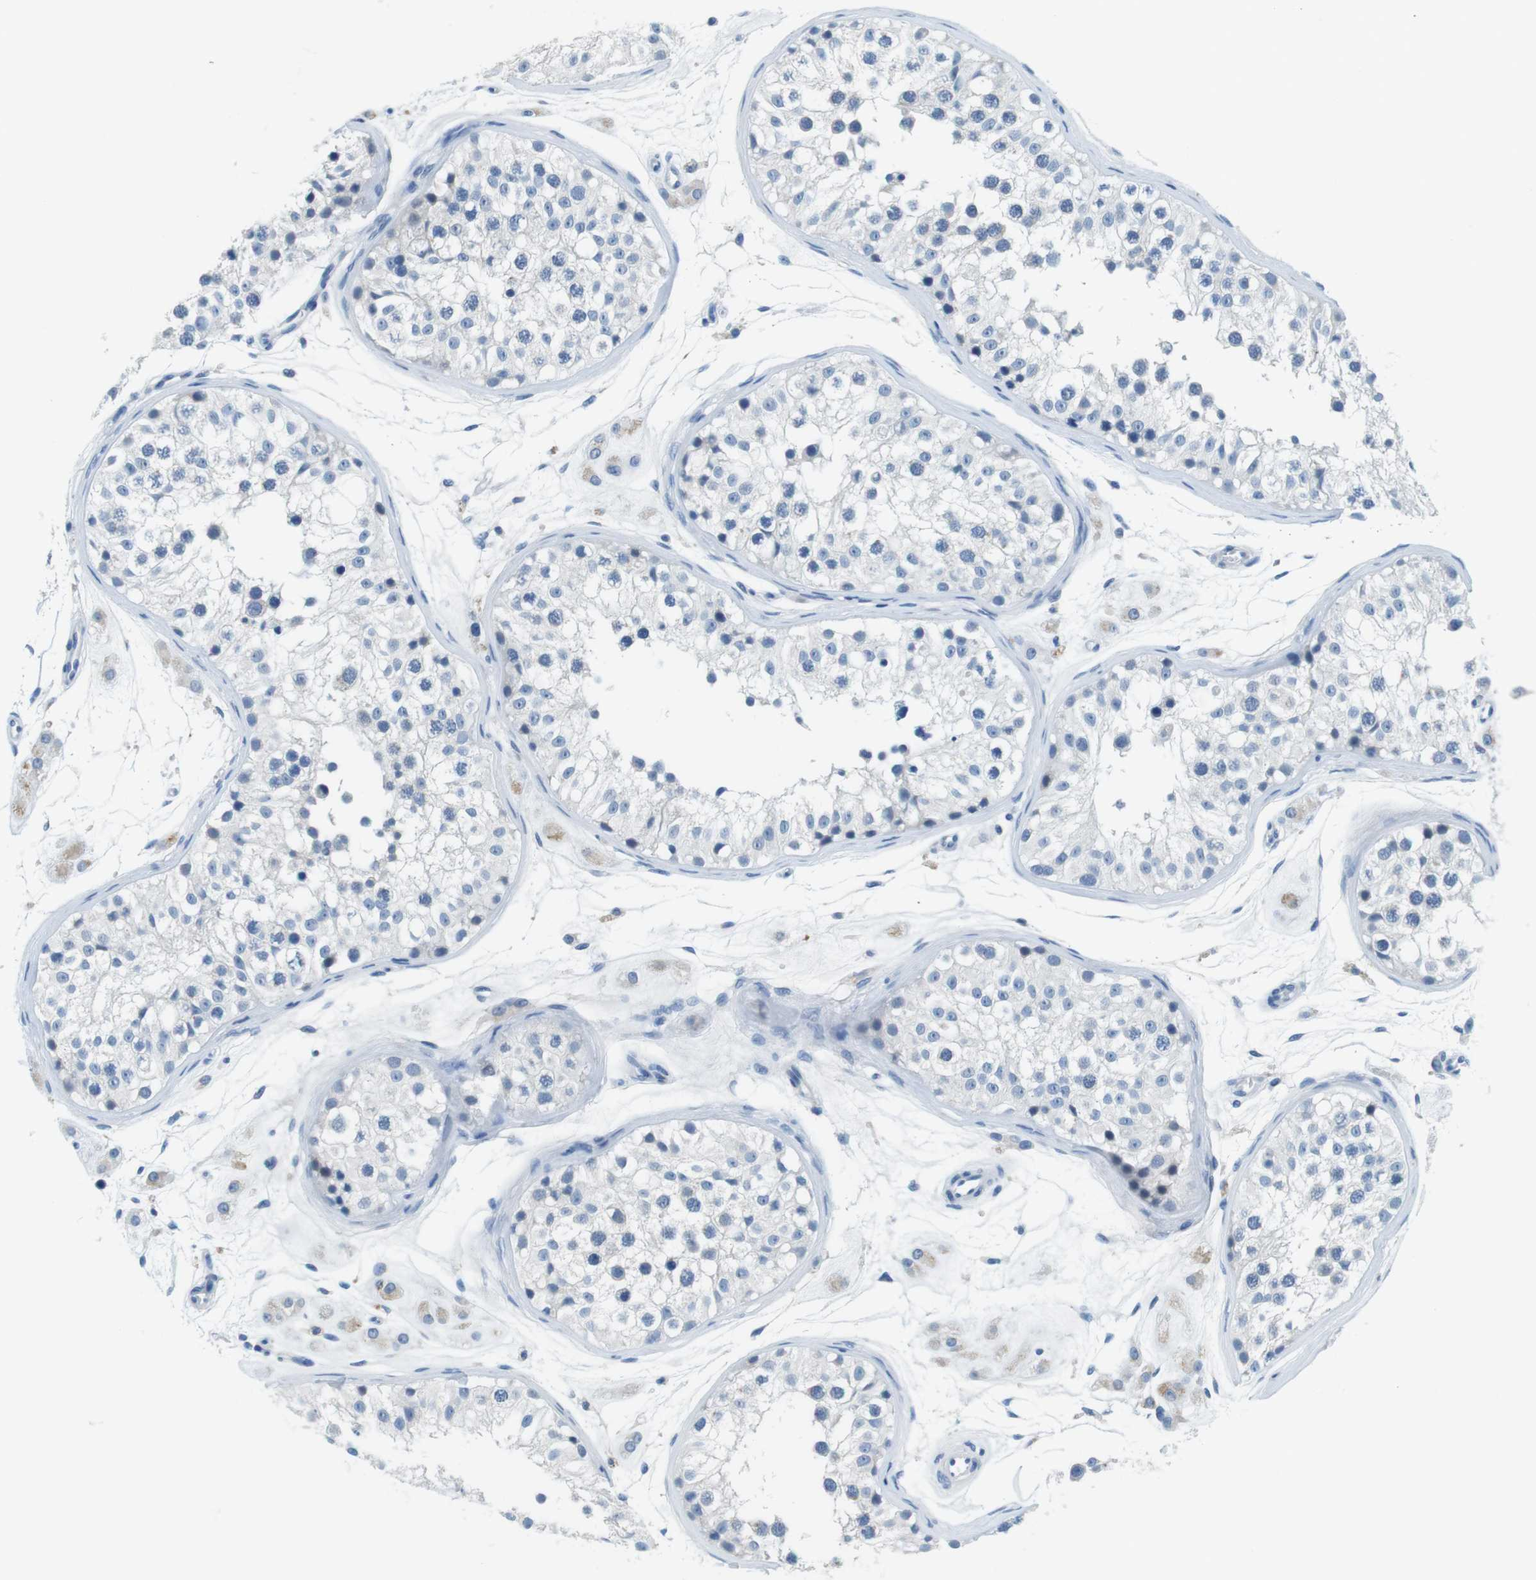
{"staining": {"intensity": "negative", "quantity": "none", "location": "none"}, "tissue": "testis", "cell_type": "Cells in seminiferous ducts", "image_type": "normal", "snomed": [{"axis": "morphology", "description": "Normal tissue, NOS"}, {"axis": "morphology", "description": "Adenocarcinoma, metastatic, NOS"}, {"axis": "topography", "description": "Testis"}], "caption": "Histopathology image shows no significant protein positivity in cells in seminiferous ducts of unremarkable testis. (Immunohistochemistry, brightfield microscopy, high magnification).", "gene": "SLC35A3", "patient": {"sex": "male", "age": 26}}